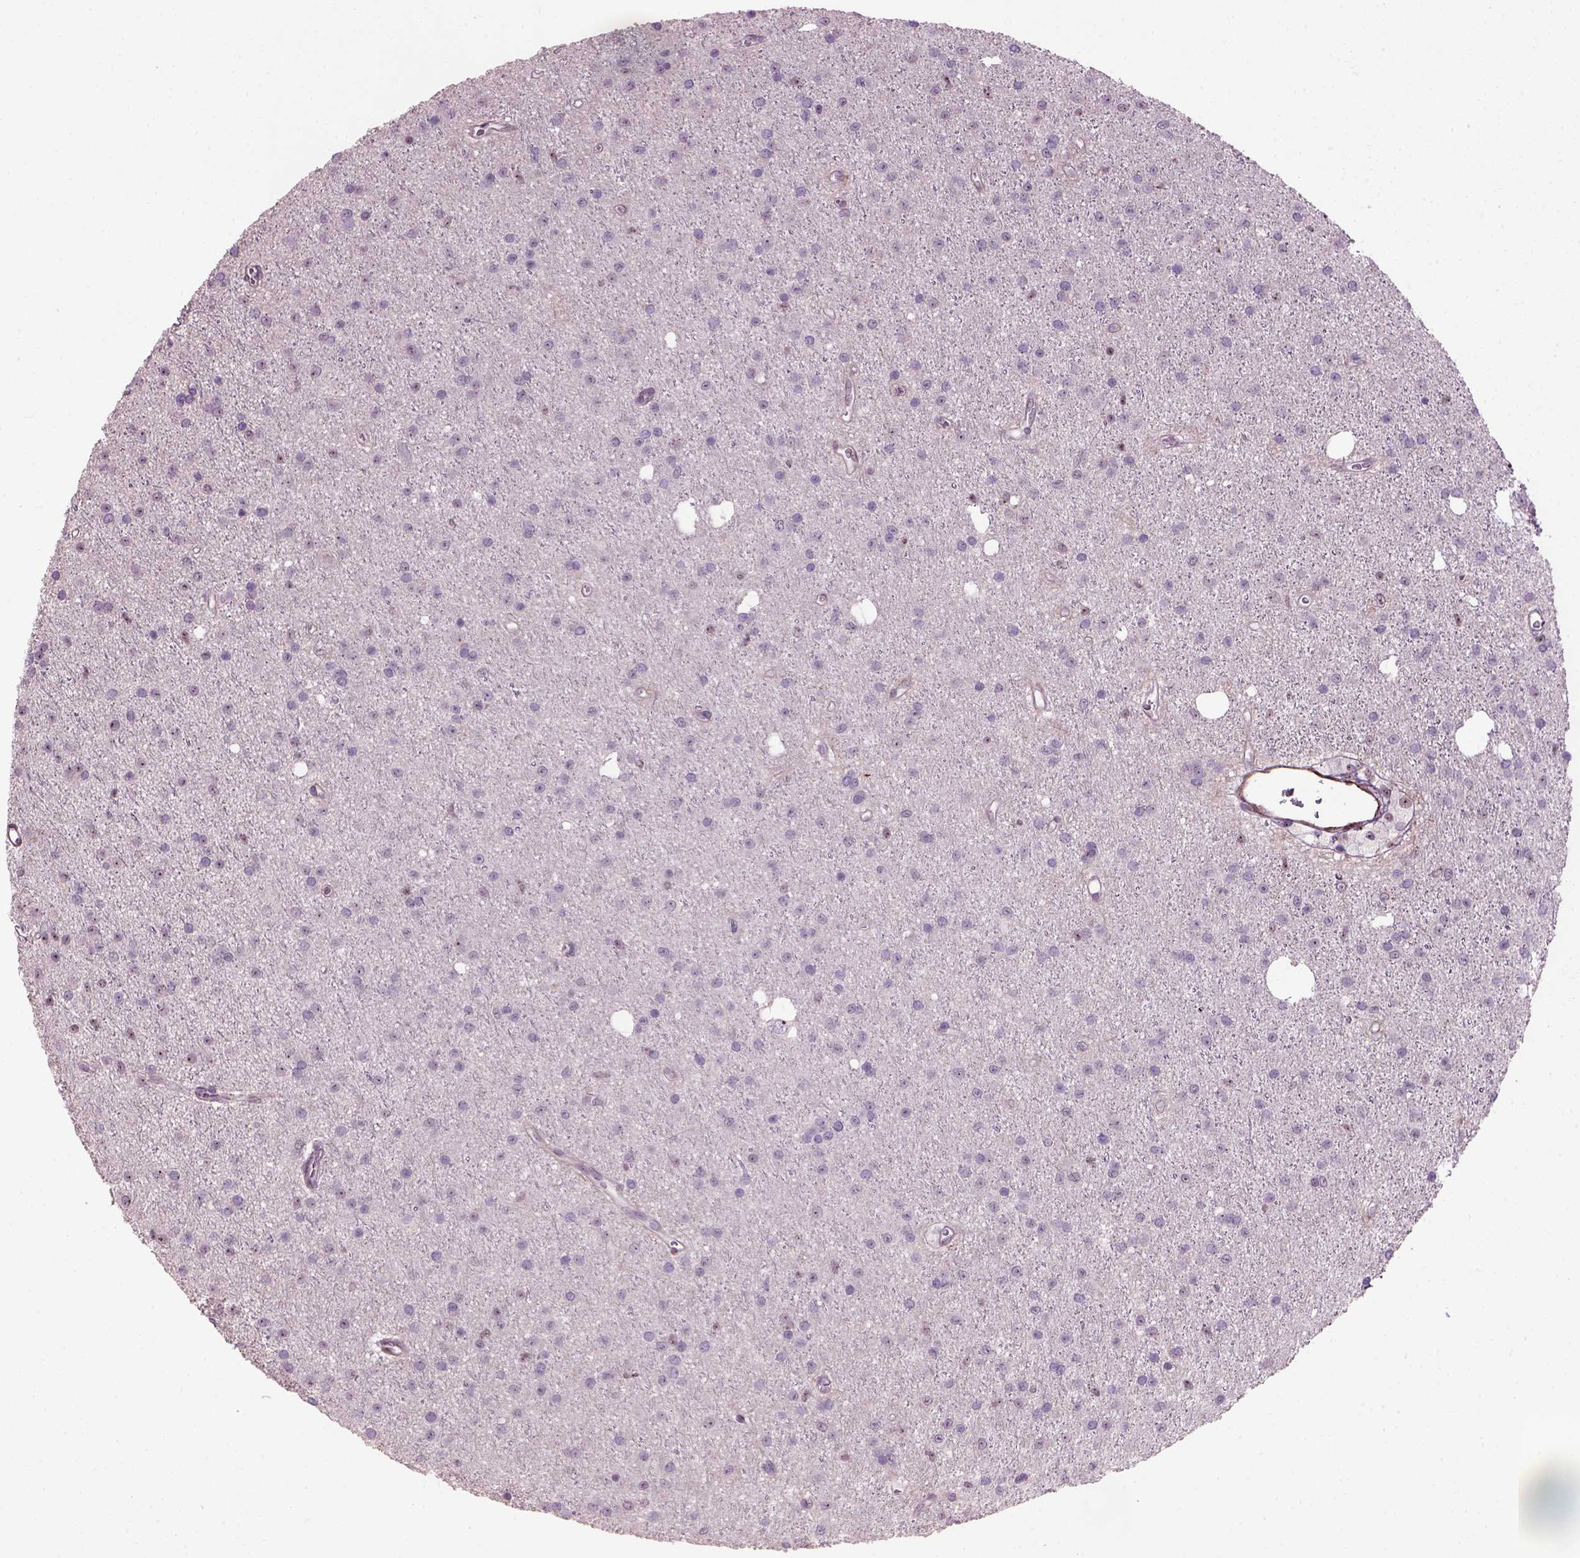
{"staining": {"intensity": "negative", "quantity": "none", "location": "none"}, "tissue": "glioma", "cell_type": "Tumor cells", "image_type": "cancer", "snomed": [{"axis": "morphology", "description": "Glioma, malignant, Low grade"}, {"axis": "topography", "description": "Brain"}], "caption": "An image of malignant low-grade glioma stained for a protein exhibits no brown staining in tumor cells.", "gene": "RRS1", "patient": {"sex": "male", "age": 27}}